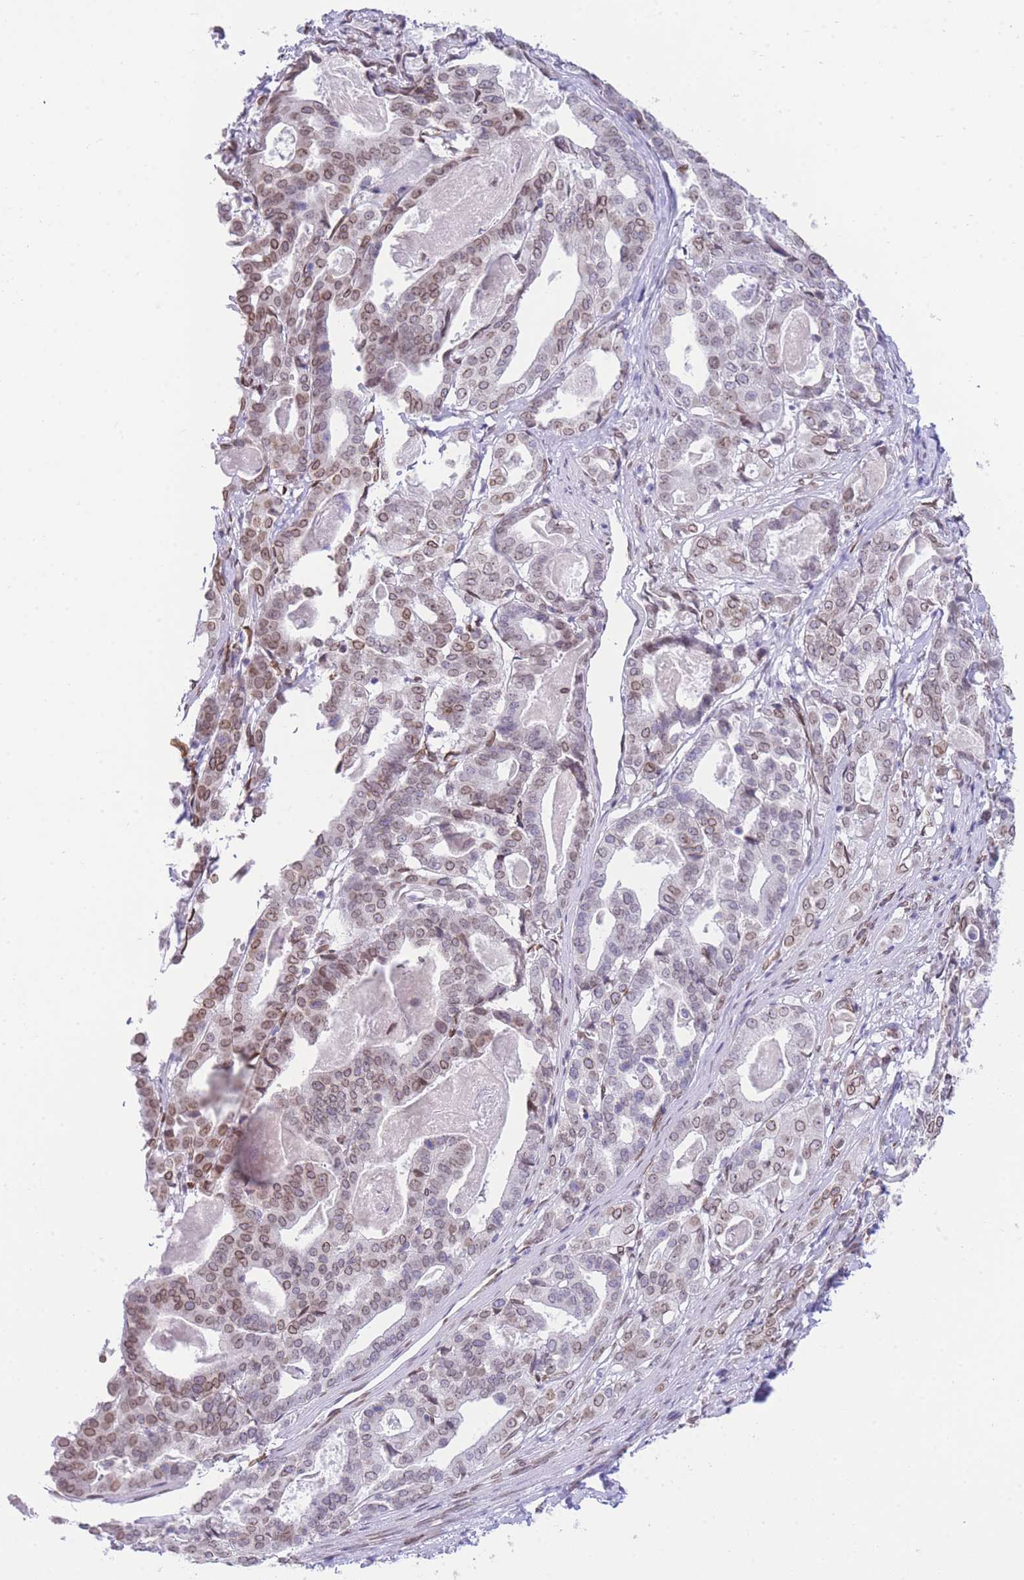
{"staining": {"intensity": "moderate", "quantity": ">75%", "location": "nuclear"}, "tissue": "stomach cancer", "cell_type": "Tumor cells", "image_type": "cancer", "snomed": [{"axis": "morphology", "description": "Adenocarcinoma, NOS"}, {"axis": "topography", "description": "Stomach"}], "caption": "This is an image of IHC staining of stomach adenocarcinoma, which shows moderate positivity in the nuclear of tumor cells.", "gene": "OR10AD1", "patient": {"sex": "male", "age": 48}}